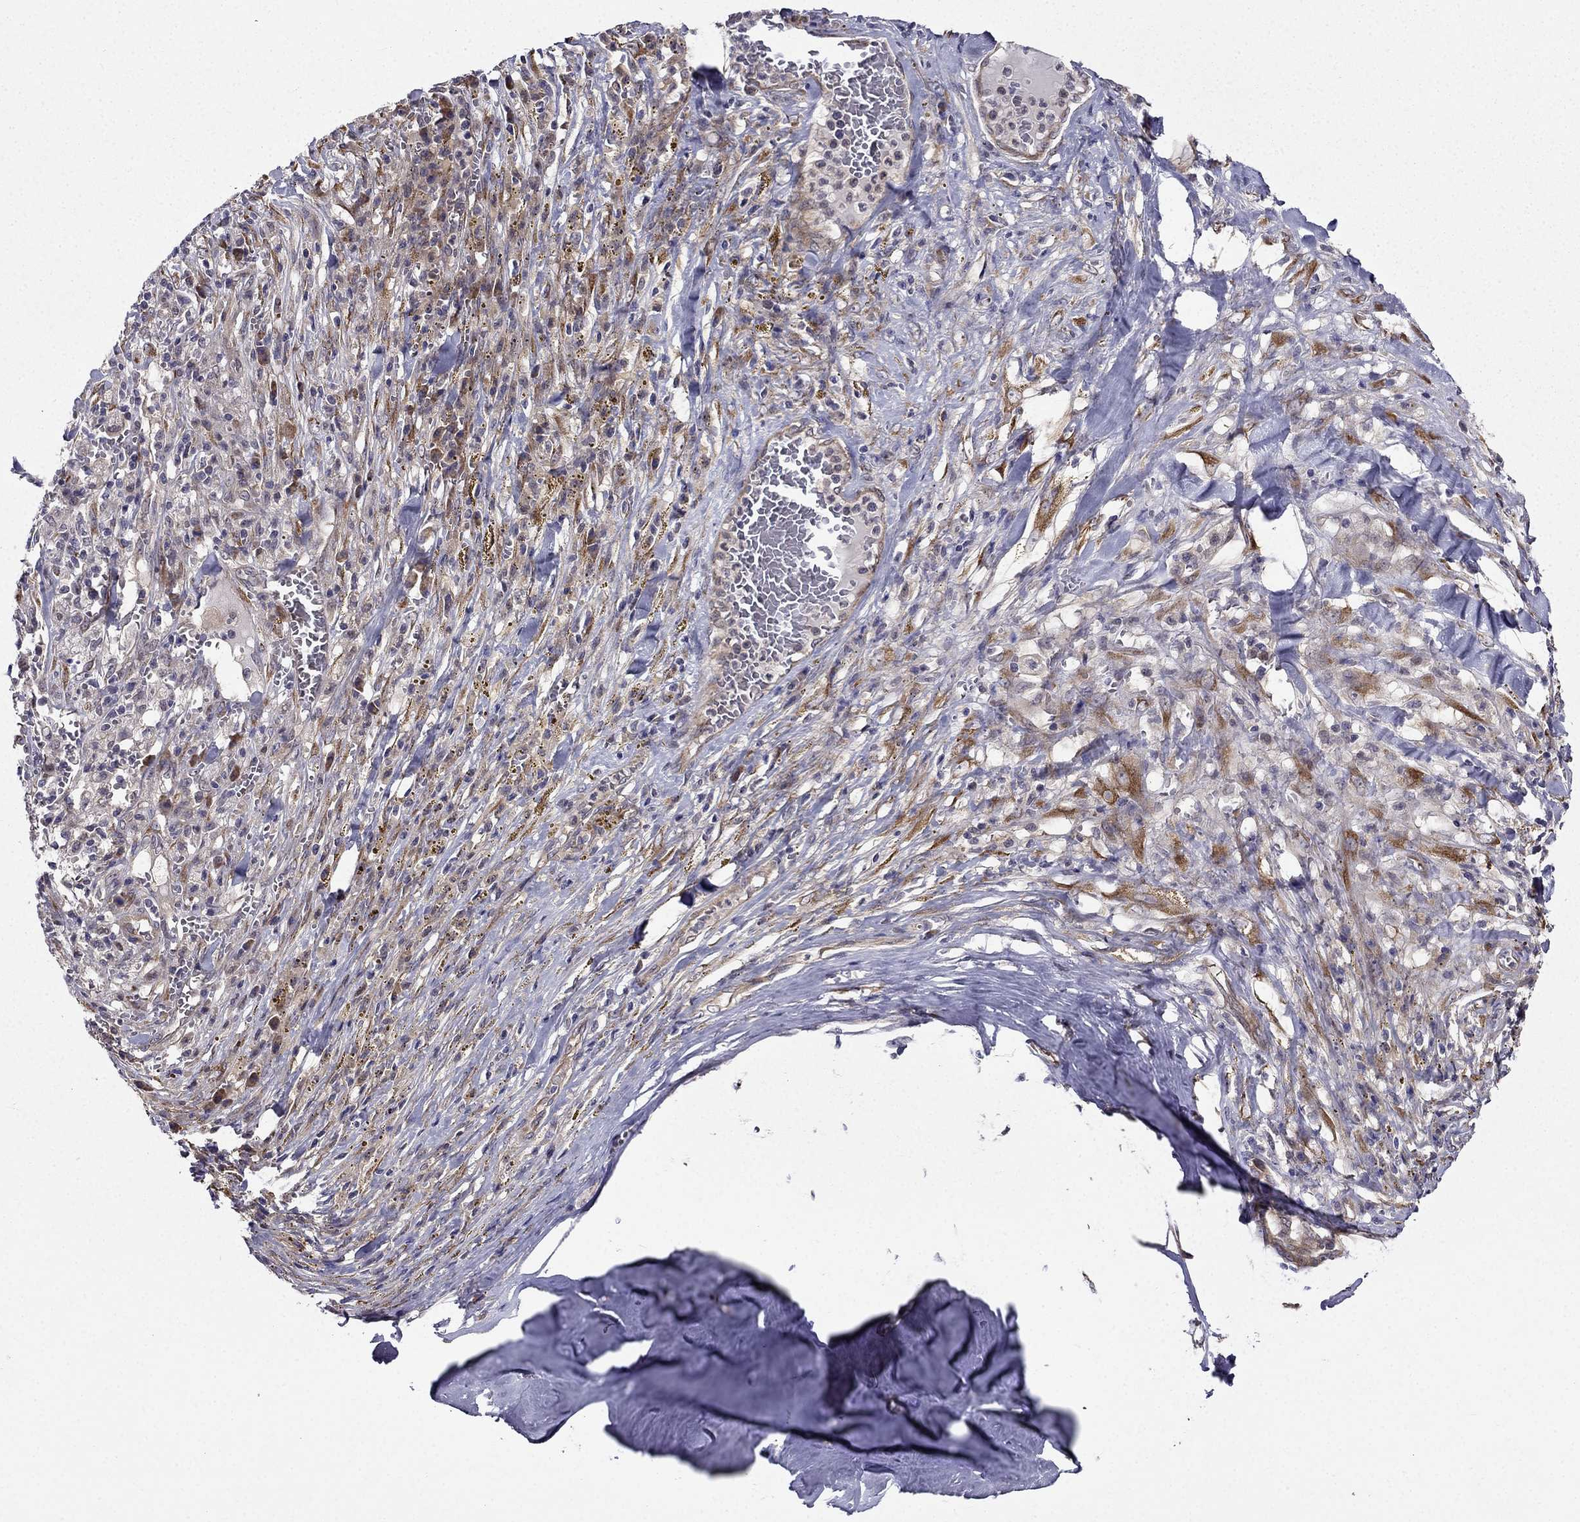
{"staining": {"intensity": "moderate", "quantity": "<25%", "location": "cytoplasmic/membranous"}, "tissue": "melanoma", "cell_type": "Tumor cells", "image_type": "cancer", "snomed": [{"axis": "morphology", "description": "Malignant melanoma, NOS"}, {"axis": "topography", "description": "Skin"}], "caption": "DAB immunohistochemical staining of human melanoma reveals moderate cytoplasmic/membranous protein positivity in about <25% of tumor cells.", "gene": "ARHGEF28", "patient": {"sex": "female", "age": 91}}